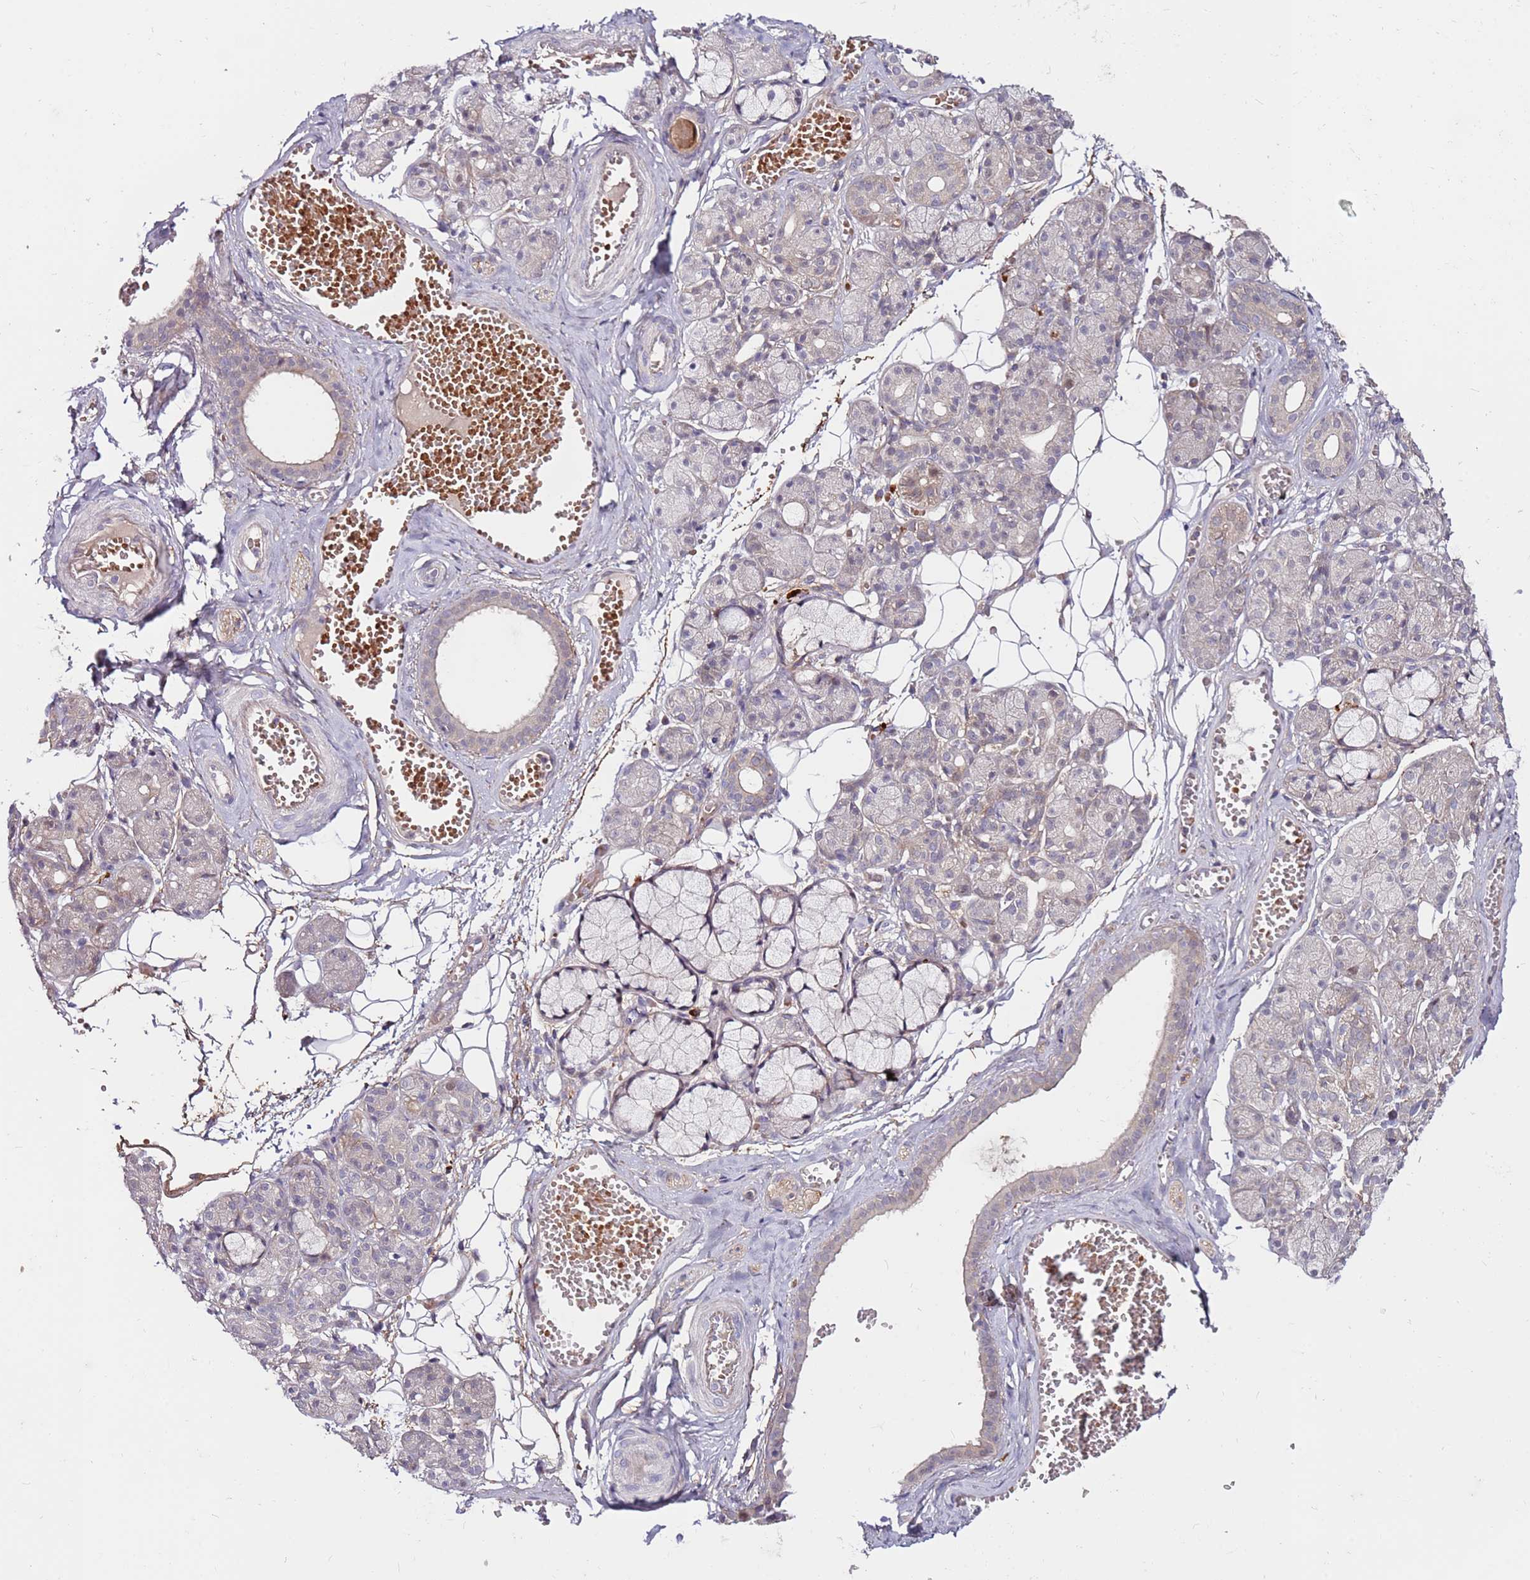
{"staining": {"intensity": "weak", "quantity": "<25%", "location": "nuclear"}, "tissue": "salivary gland", "cell_type": "Glandular cells", "image_type": "normal", "snomed": [{"axis": "morphology", "description": "Normal tissue, NOS"}, {"axis": "topography", "description": "Salivary gland"}], "caption": "High magnification brightfield microscopy of unremarkable salivary gland stained with DAB (3,3'-diaminobenzidine) (brown) and counterstained with hematoxylin (blue): glandular cells show no significant expression. (DAB immunohistochemistry (IHC) visualized using brightfield microscopy, high magnification).", "gene": "MTG2", "patient": {"sex": "male", "age": 63}}